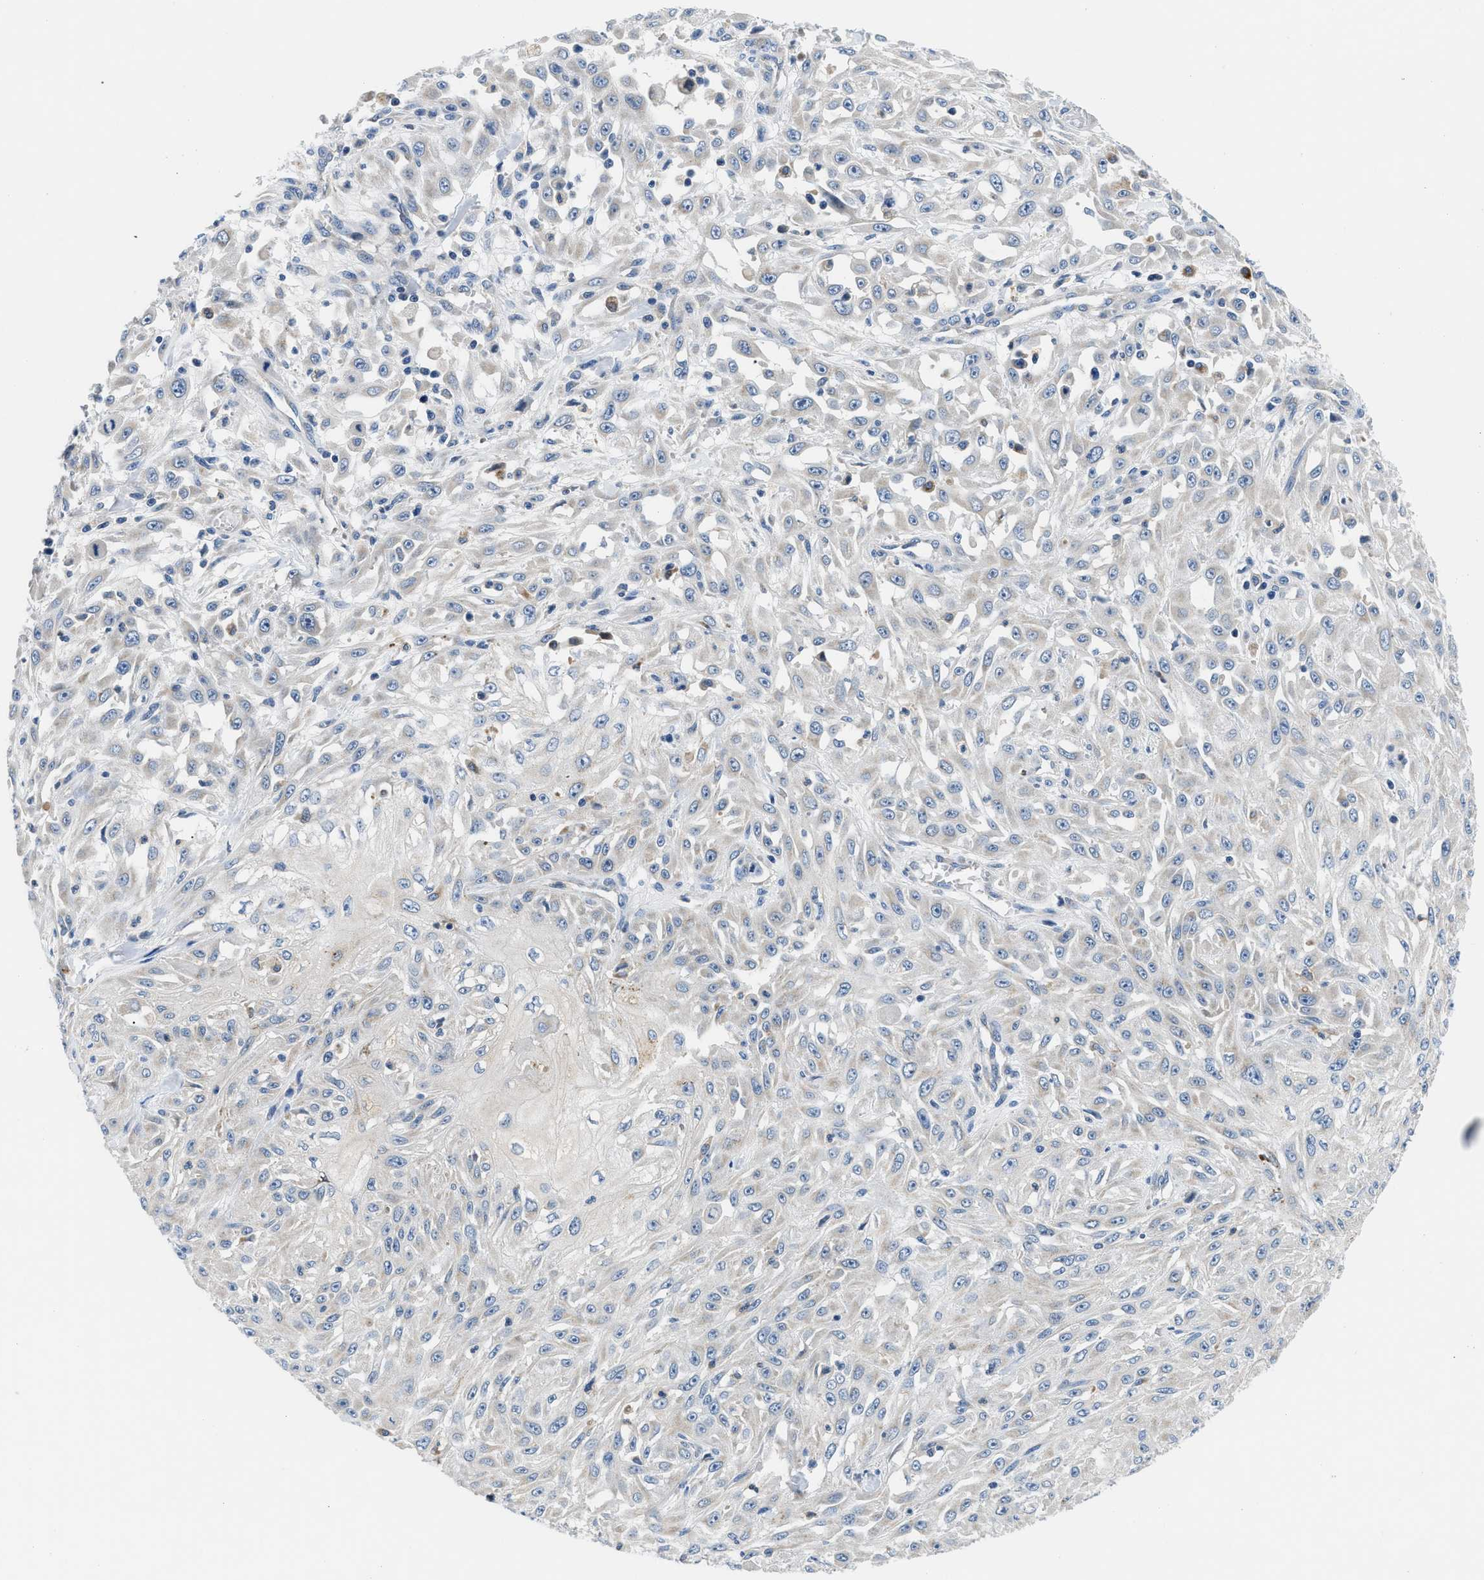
{"staining": {"intensity": "negative", "quantity": "none", "location": "none"}, "tissue": "skin cancer", "cell_type": "Tumor cells", "image_type": "cancer", "snomed": [{"axis": "morphology", "description": "Squamous cell carcinoma, NOS"}, {"axis": "morphology", "description": "Squamous cell carcinoma, metastatic, NOS"}, {"axis": "topography", "description": "Skin"}, {"axis": "topography", "description": "Lymph node"}], "caption": "Tumor cells are negative for brown protein staining in skin metastatic squamous cell carcinoma.", "gene": "ADGRE3", "patient": {"sex": "male", "age": 75}}